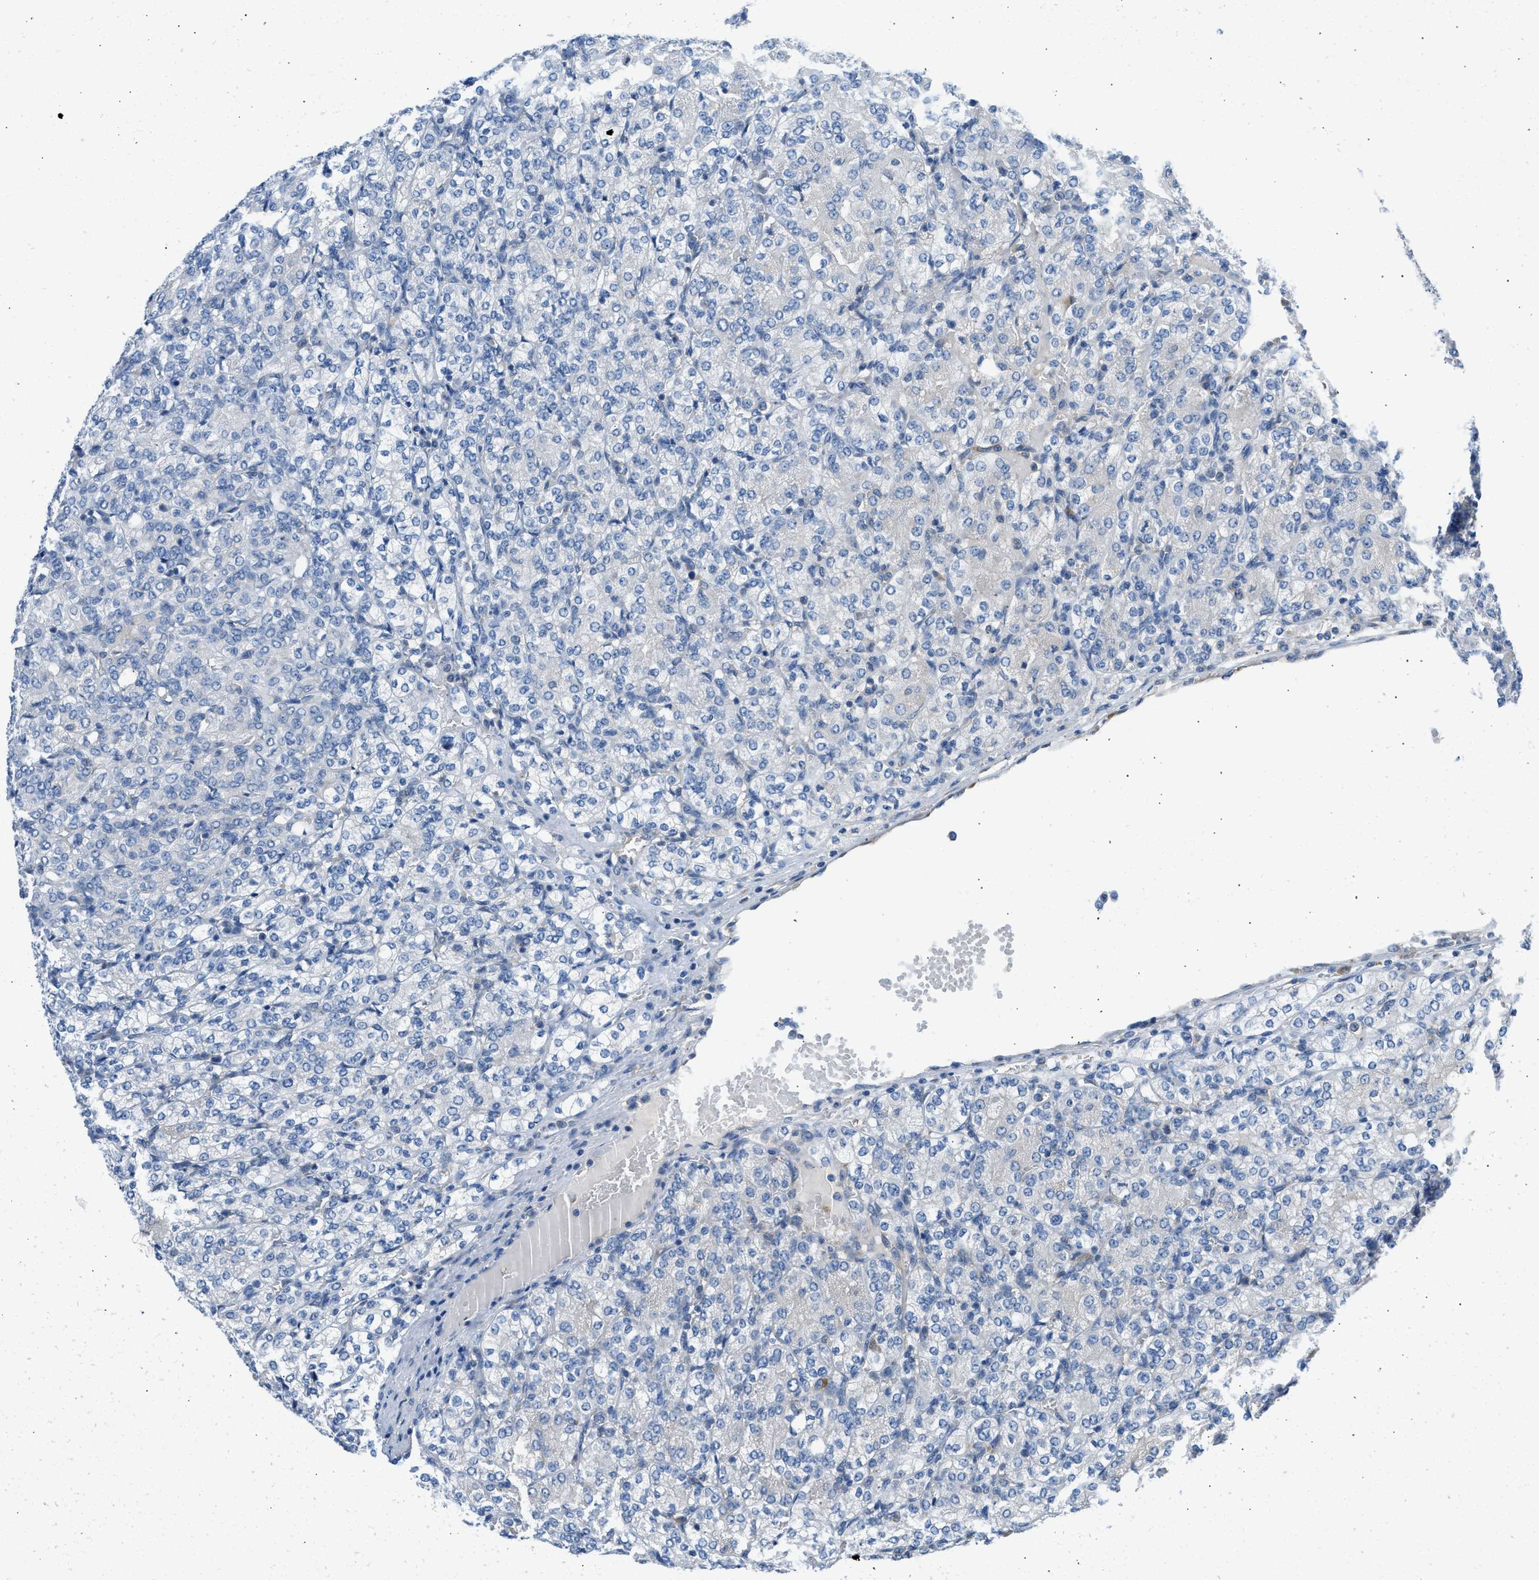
{"staining": {"intensity": "negative", "quantity": "none", "location": "none"}, "tissue": "renal cancer", "cell_type": "Tumor cells", "image_type": "cancer", "snomed": [{"axis": "morphology", "description": "Adenocarcinoma, NOS"}, {"axis": "topography", "description": "Kidney"}], "caption": "Immunohistochemistry photomicrograph of renal adenocarcinoma stained for a protein (brown), which demonstrates no positivity in tumor cells.", "gene": "BNC2", "patient": {"sex": "male", "age": 77}}